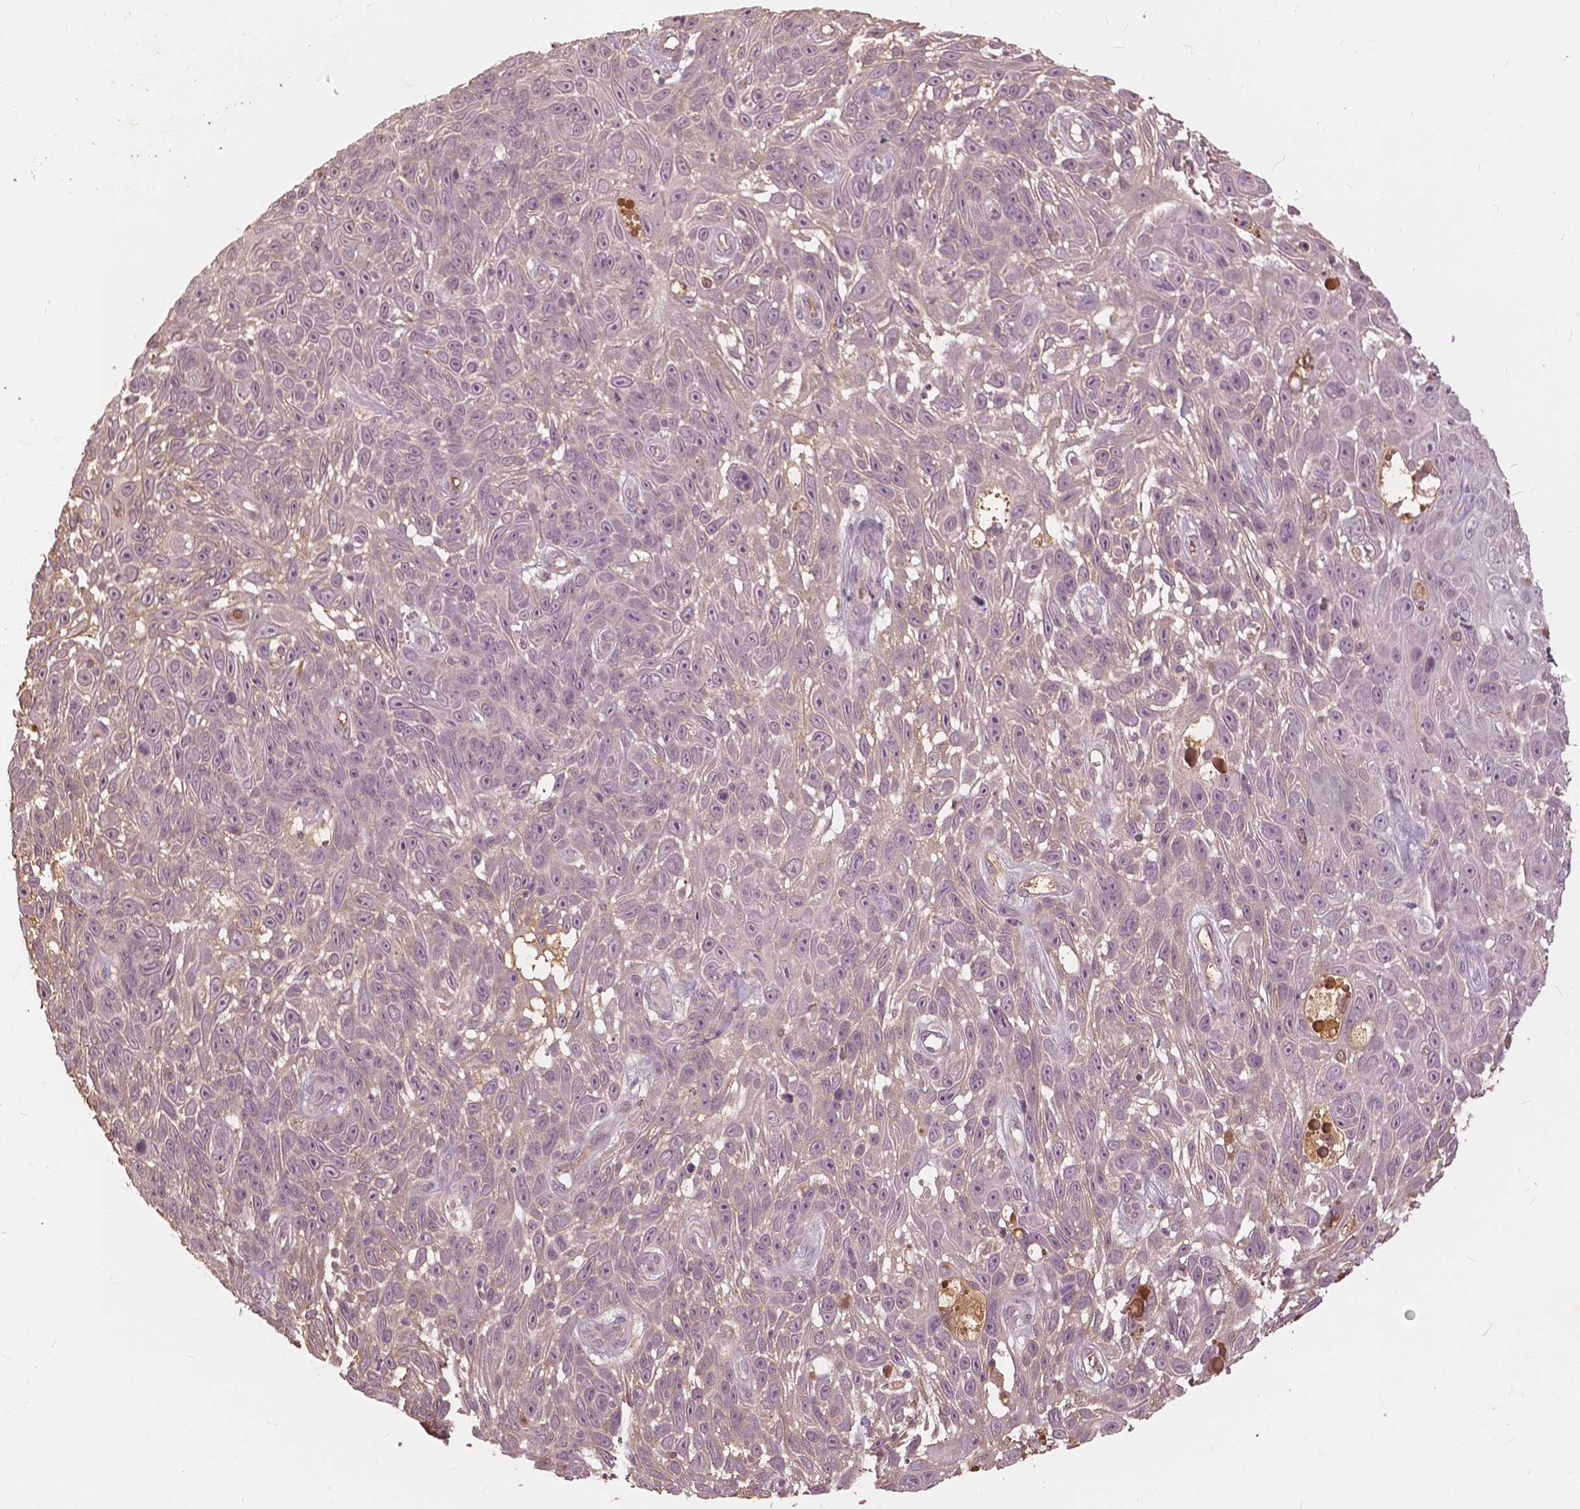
{"staining": {"intensity": "weak", "quantity": "25%-75%", "location": "nuclear"}, "tissue": "skin cancer", "cell_type": "Tumor cells", "image_type": "cancer", "snomed": [{"axis": "morphology", "description": "Squamous cell carcinoma, NOS"}, {"axis": "topography", "description": "Skin"}], "caption": "Protein expression analysis of human skin cancer reveals weak nuclear staining in about 25%-75% of tumor cells. (DAB (3,3'-diaminobenzidine) IHC with brightfield microscopy, high magnification).", "gene": "ANGPTL4", "patient": {"sex": "male", "age": 82}}